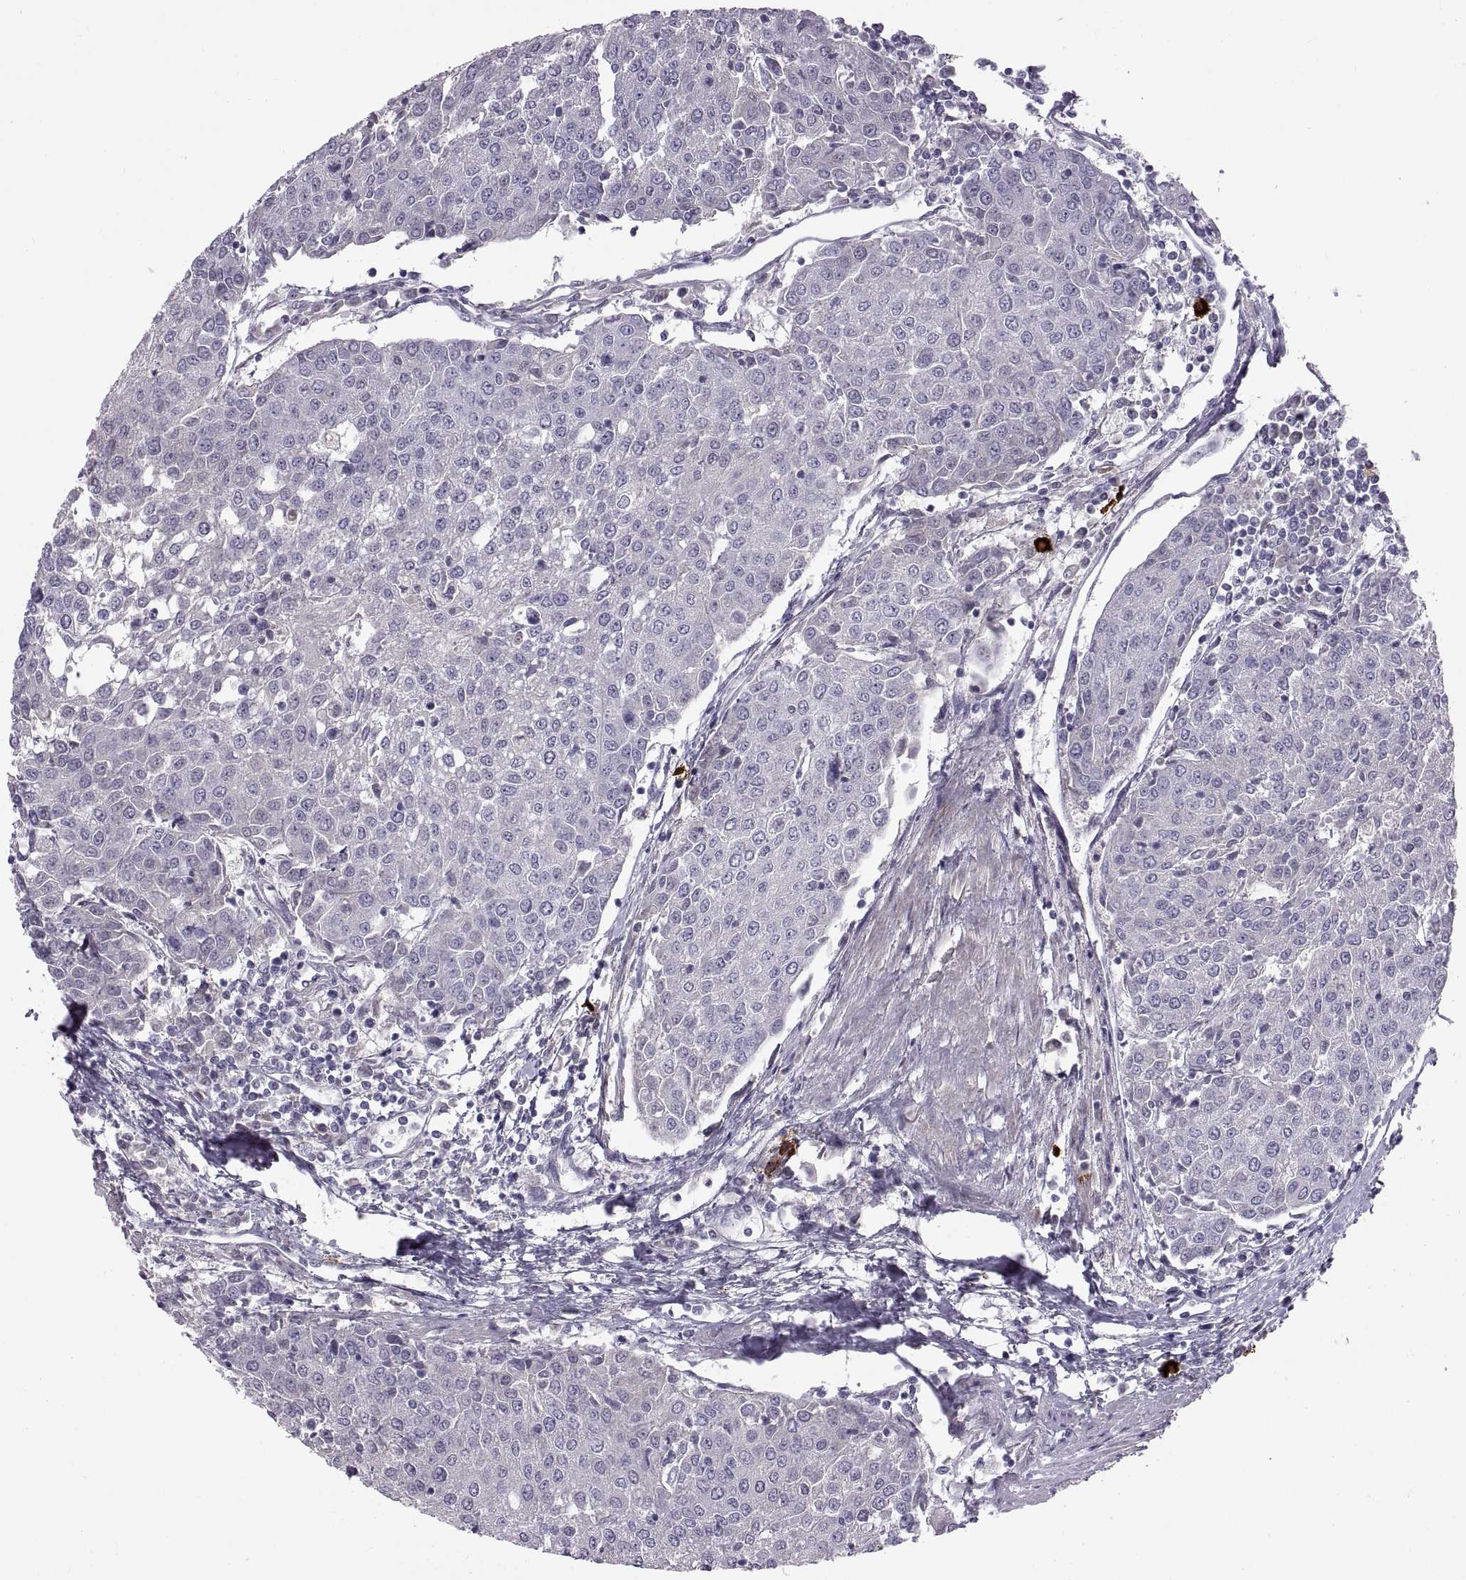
{"staining": {"intensity": "negative", "quantity": "none", "location": "none"}, "tissue": "urothelial cancer", "cell_type": "Tumor cells", "image_type": "cancer", "snomed": [{"axis": "morphology", "description": "Urothelial carcinoma, High grade"}, {"axis": "topography", "description": "Urinary bladder"}], "caption": "Human urothelial cancer stained for a protein using immunohistochemistry (IHC) shows no staining in tumor cells.", "gene": "WFDC8", "patient": {"sex": "female", "age": 85}}